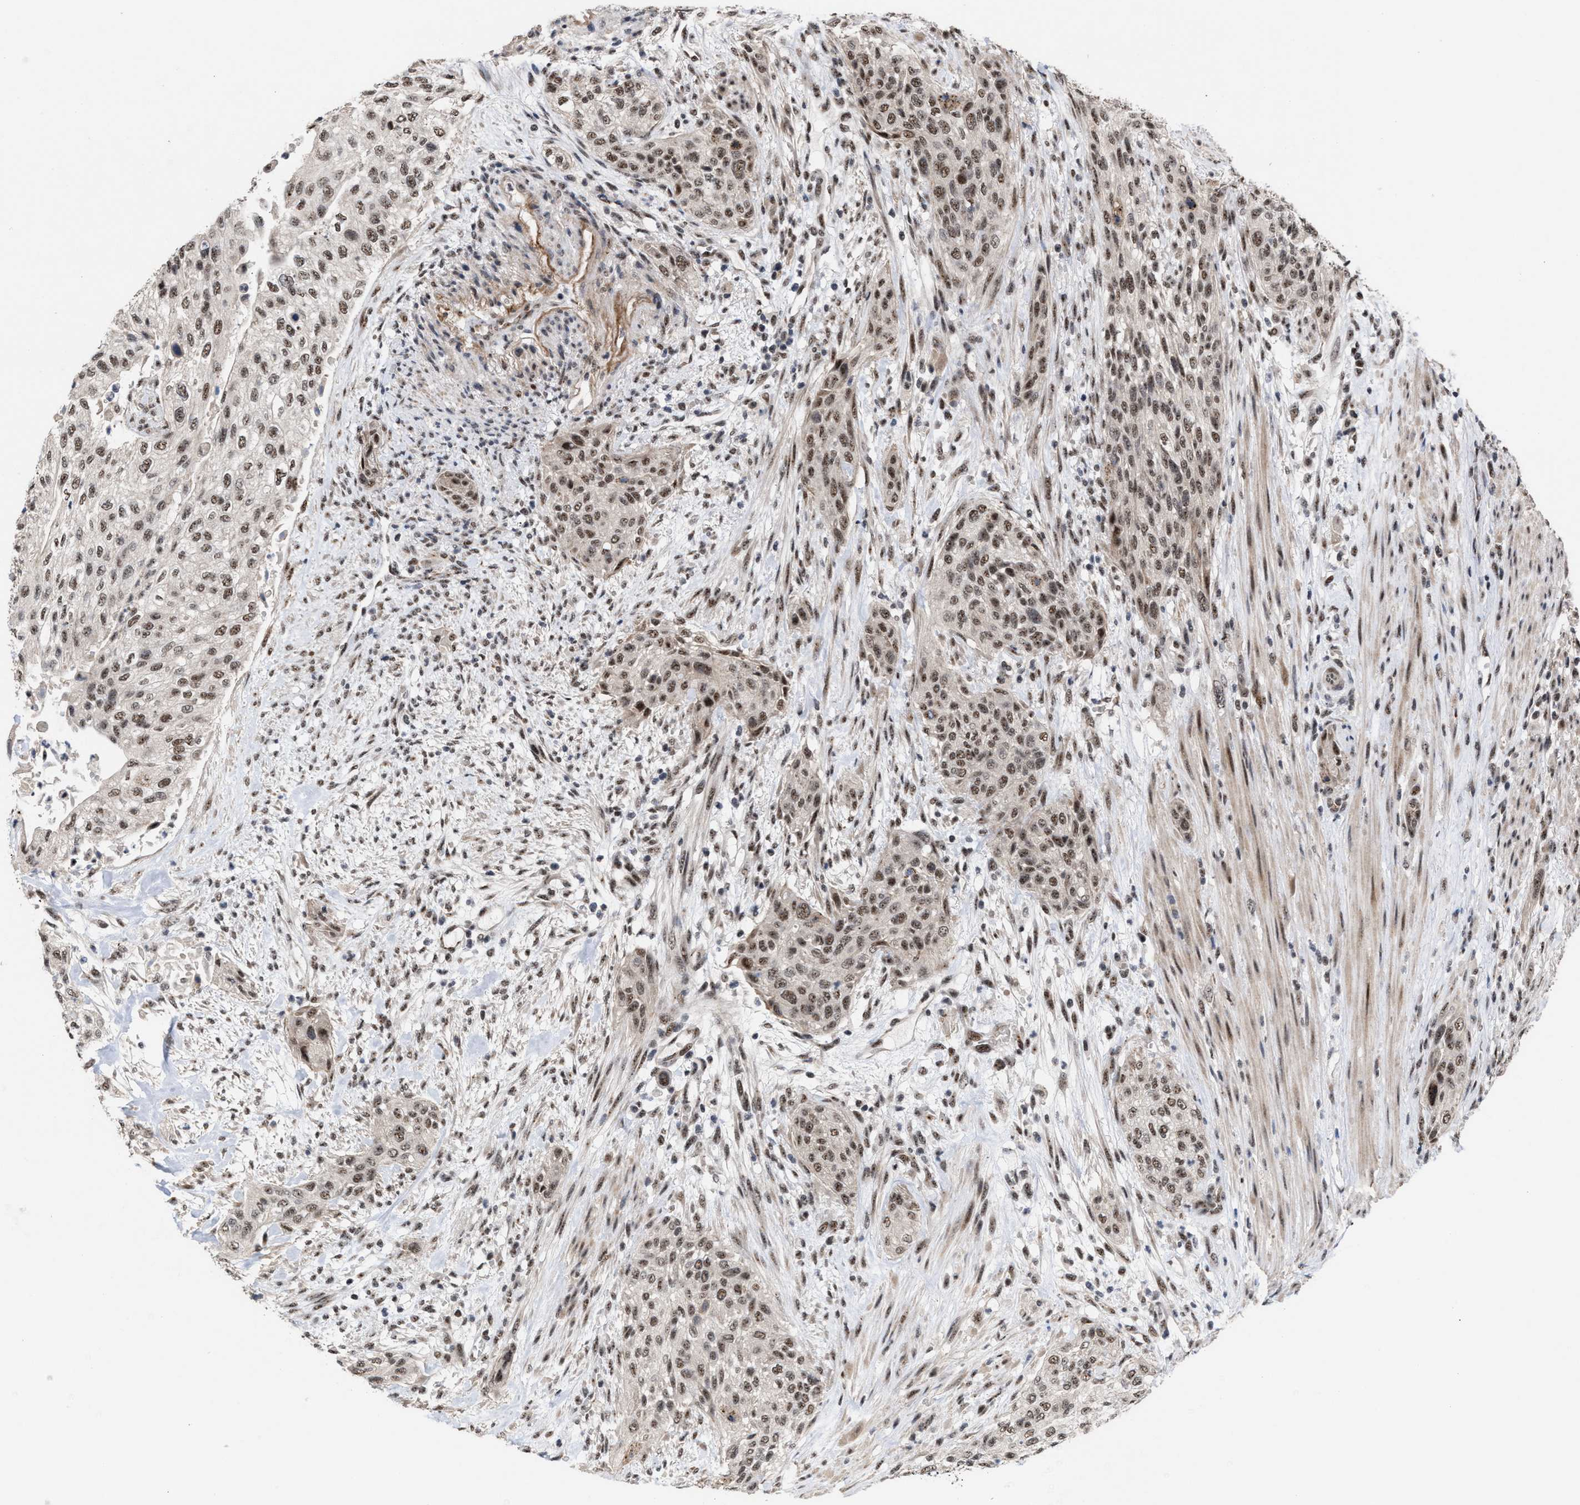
{"staining": {"intensity": "moderate", "quantity": ">75%", "location": "nuclear"}, "tissue": "urothelial cancer", "cell_type": "Tumor cells", "image_type": "cancer", "snomed": [{"axis": "morphology", "description": "Urothelial carcinoma, Low grade"}, {"axis": "morphology", "description": "Urothelial carcinoma, High grade"}, {"axis": "topography", "description": "Urinary bladder"}], "caption": "Human urothelial carcinoma (high-grade) stained for a protein (brown) reveals moderate nuclear positive staining in about >75% of tumor cells.", "gene": "EIF4A3", "patient": {"sex": "male", "age": 35}}